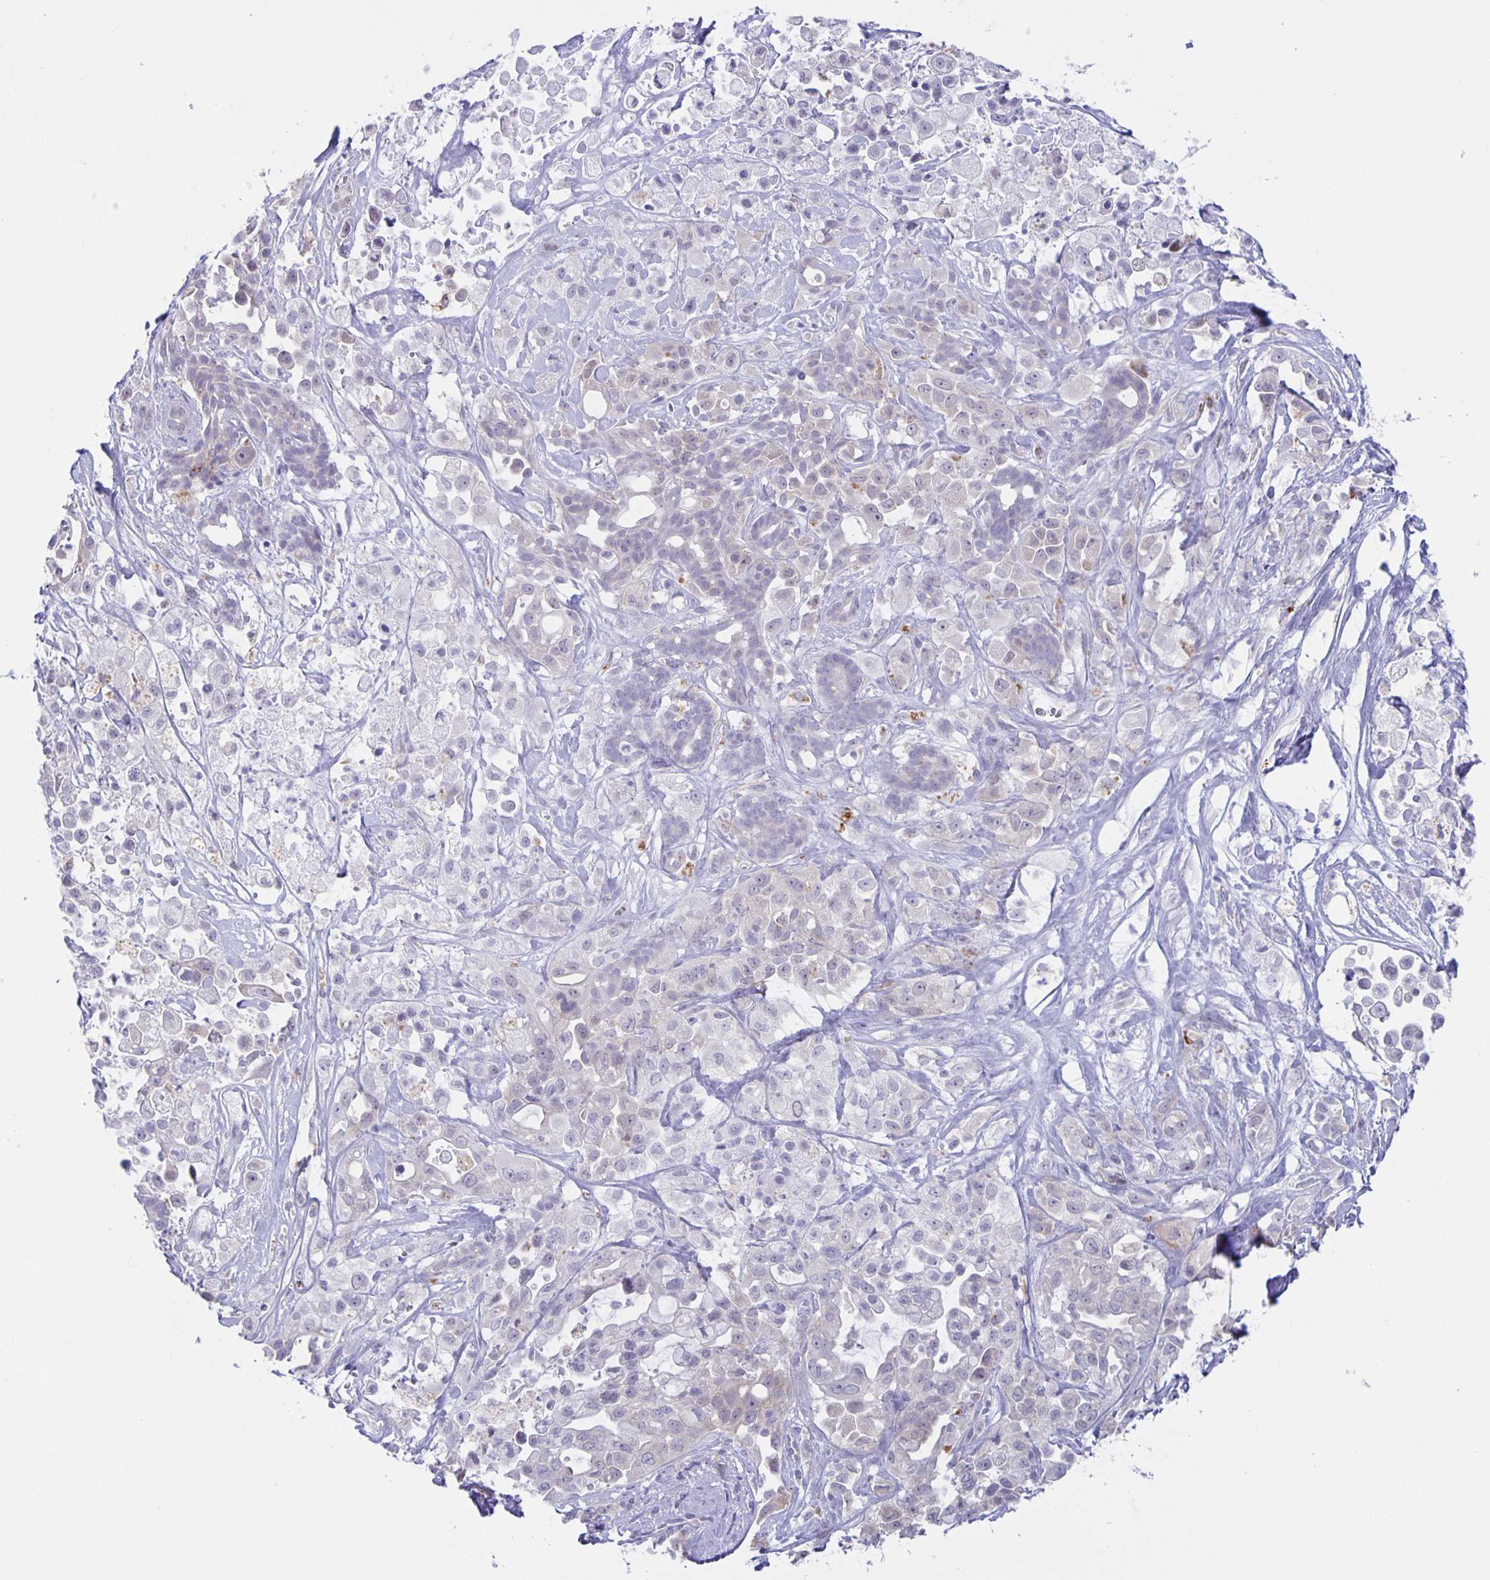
{"staining": {"intensity": "negative", "quantity": "none", "location": "none"}, "tissue": "pancreatic cancer", "cell_type": "Tumor cells", "image_type": "cancer", "snomed": [{"axis": "morphology", "description": "Adenocarcinoma, NOS"}, {"axis": "topography", "description": "Pancreas"}], "caption": "This photomicrograph is of pancreatic cancer (adenocarcinoma) stained with IHC to label a protein in brown with the nuclei are counter-stained blue. There is no staining in tumor cells. Brightfield microscopy of immunohistochemistry (IHC) stained with DAB (brown) and hematoxylin (blue), captured at high magnification.", "gene": "LIPA", "patient": {"sex": "male", "age": 44}}